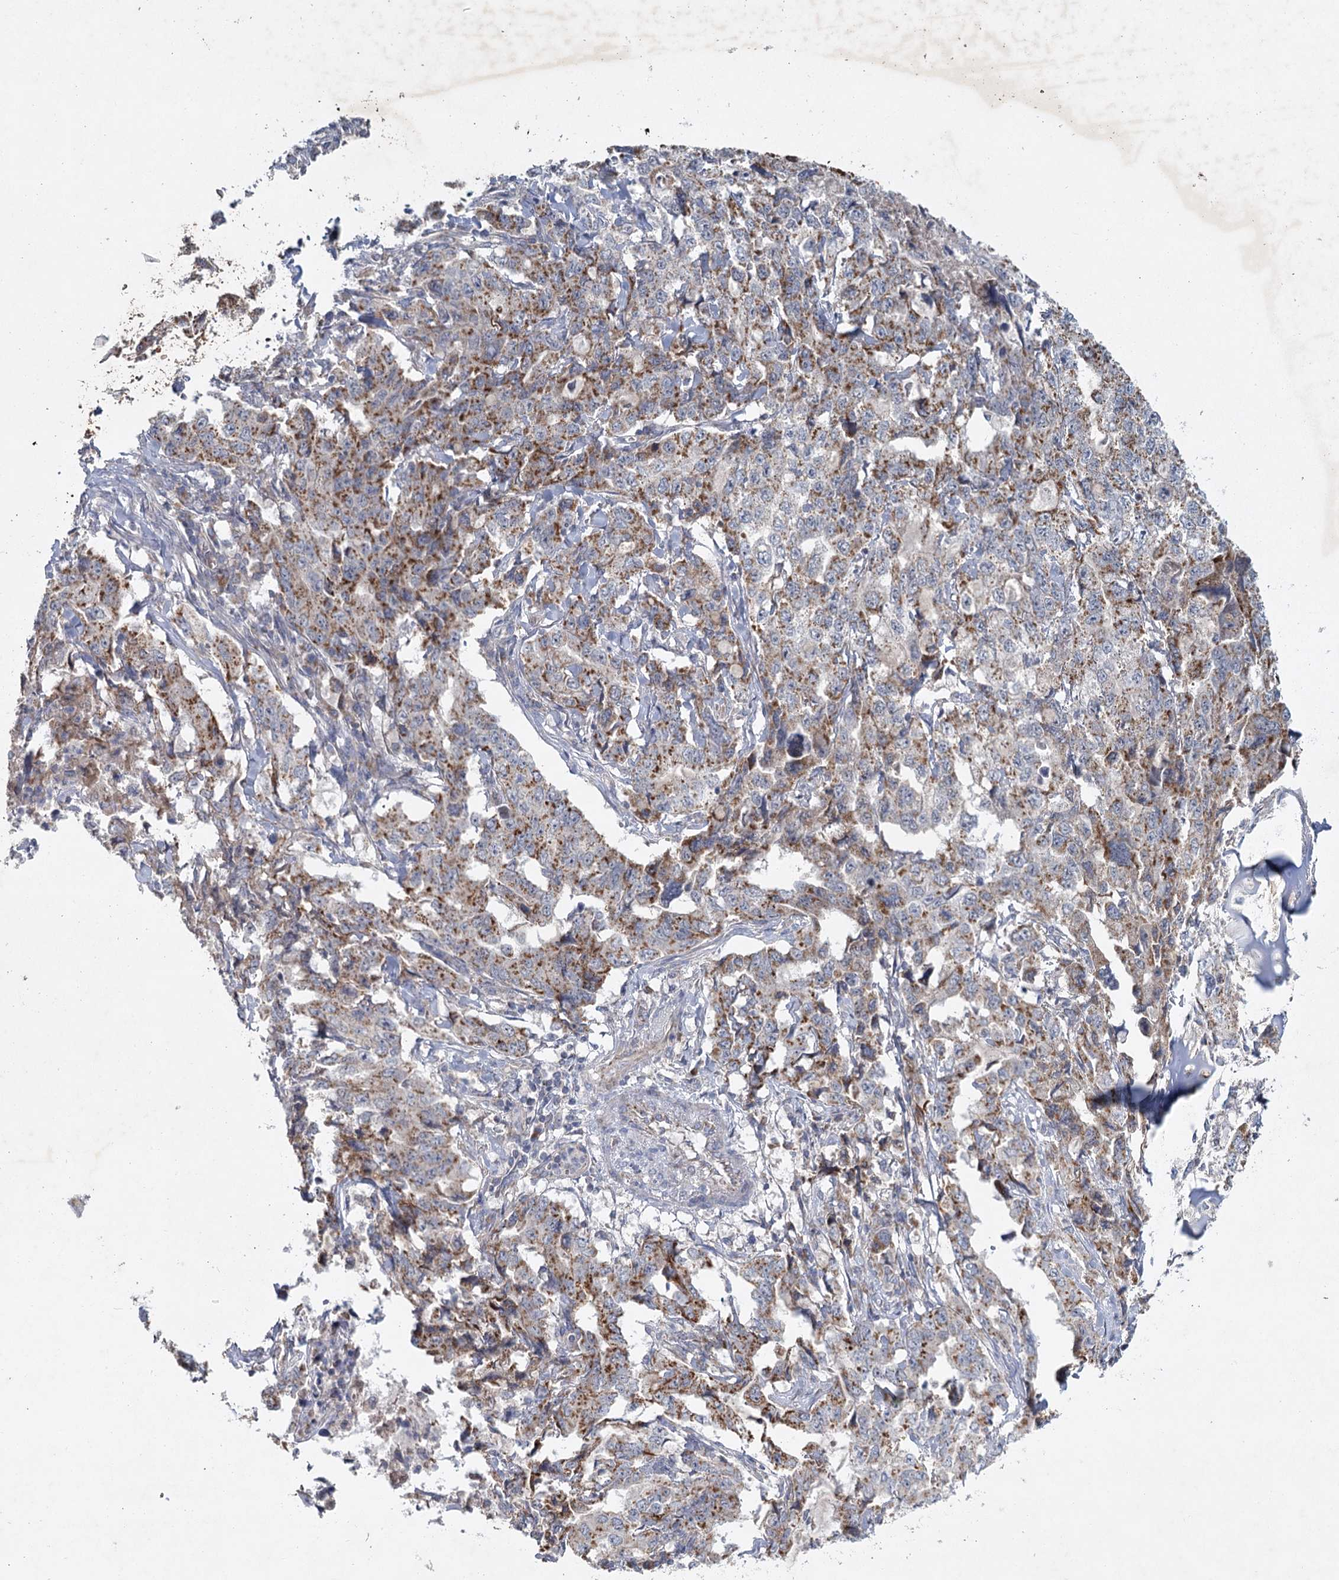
{"staining": {"intensity": "moderate", "quantity": ">75%", "location": "cytoplasmic/membranous"}, "tissue": "lung cancer", "cell_type": "Tumor cells", "image_type": "cancer", "snomed": [{"axis": "morphology", "description": "Adenocarcinoma, NOS"}, {"axis": "topography", "description": "Lung"}], "caption": "Adenocarcinoma (lung) was stained to show a protein in brown. There is medium levels of moderate cytoplasmic/membranous staining in about >75% of tumor cells.", "gene": "MRPL44", "patient": {"sex": "female", "age": 51}}